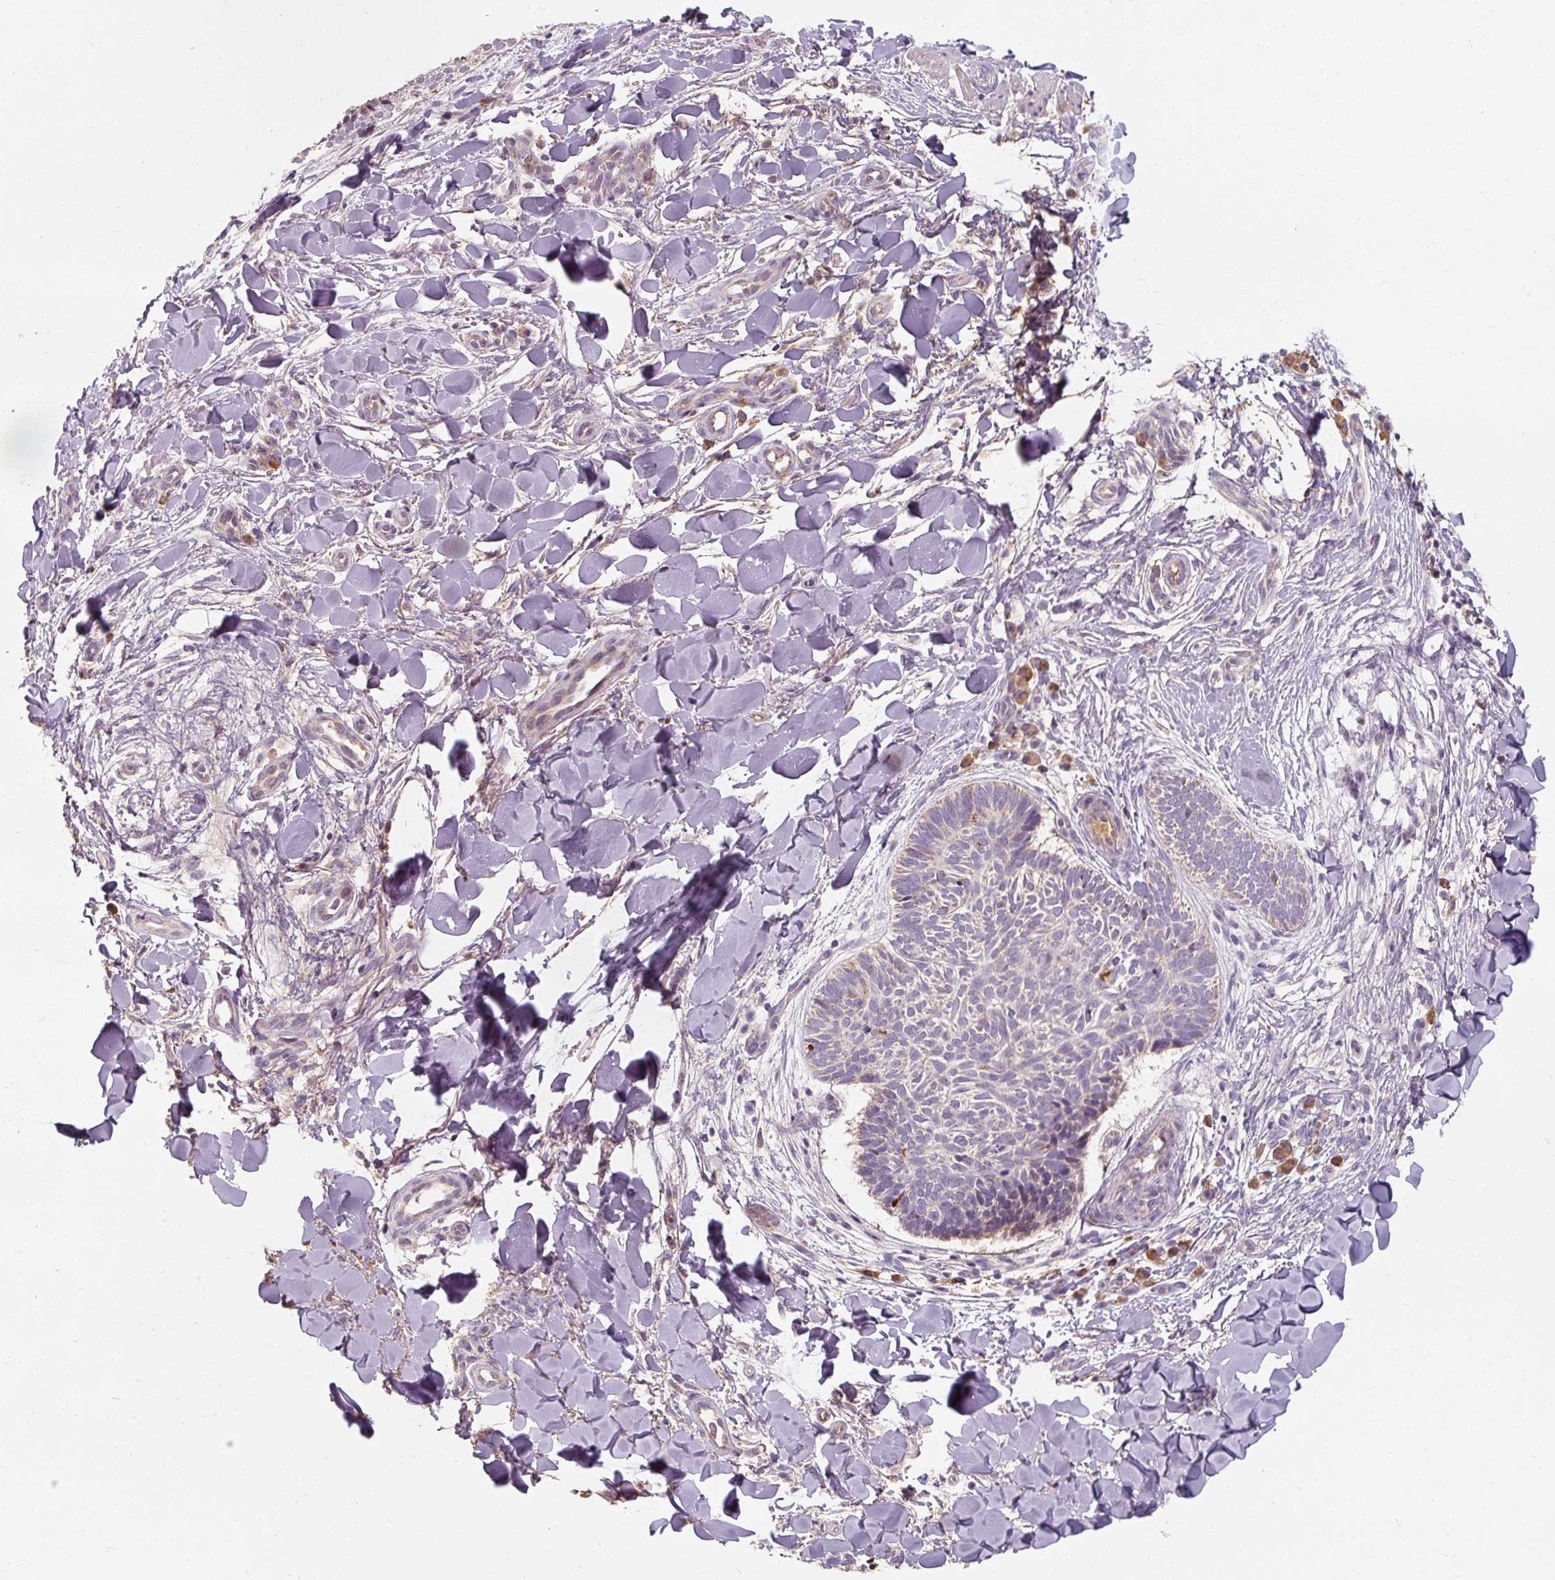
{"staining": {"intensity": "negative", "quantity": "none", "location": "none"}, "tissue": "skin cancer", "cell_type": "Tumor cells", "image_type": "cancer", "snomed": [{"axis": "morphology", "description": "Normal tissue, NOS"}, {"axis": "morphology", "description": "Basal cell carcinoma"}, {"axis": "topography", "description": "Skin"}], "caption": "Tumor cells show no significant protein positivity in skin cancer (basal cell carcinoma). (DAB immunohistochemistry (IHC), high magnification).", "gene": "TSEN54", "patient": {"sex": "male", "age": 50}}